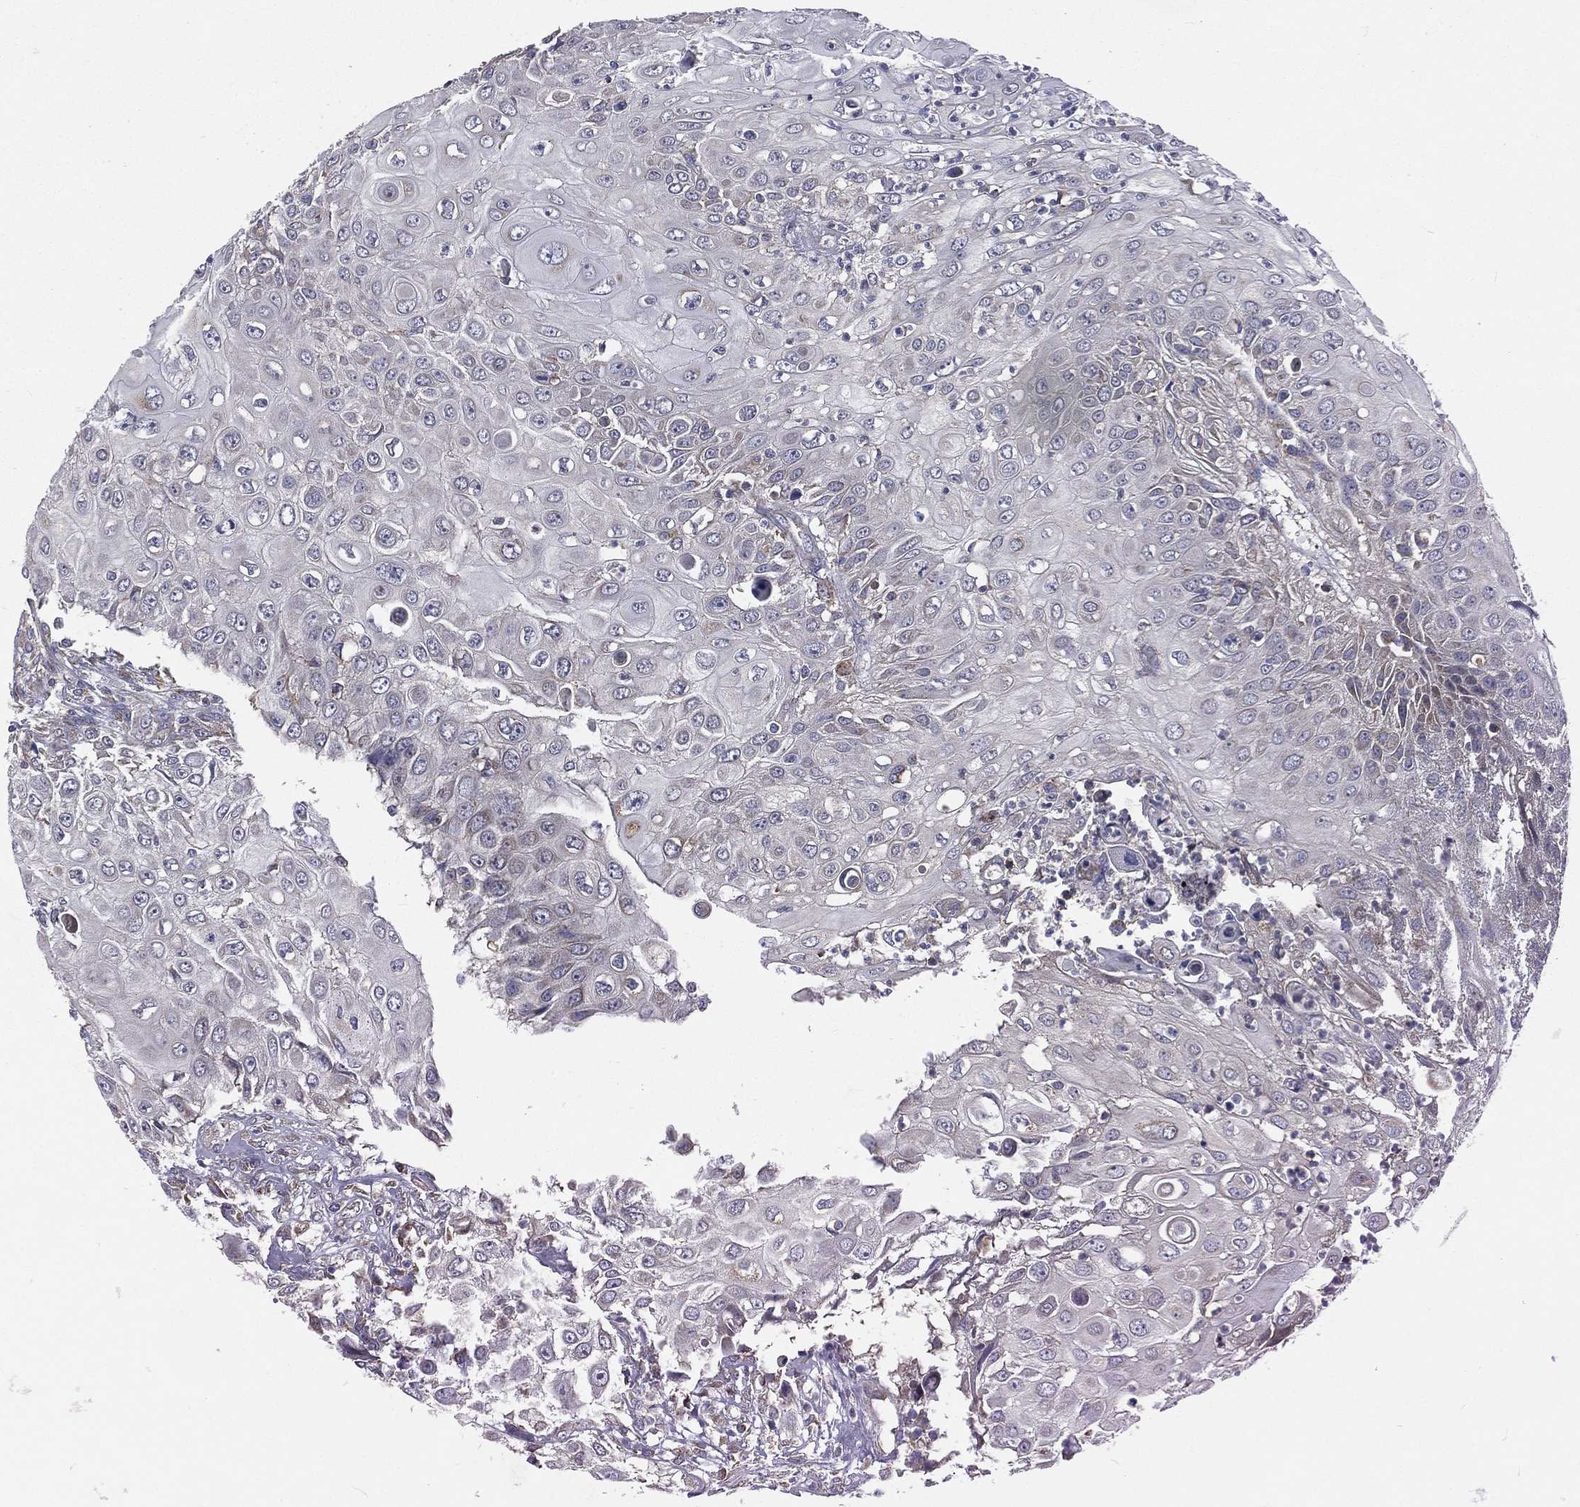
{"staining": {"intensity": "negative", "quantity": "none", "location": "none"}, "tissue": "urothelial cancer", "cell_type": "Tumor cells", "image_type": "cancer", "snomed": [{"axis": "morphology", "description": "Urothelial carcinoma, High grade"}, {"axis": "topography", "description": "Urinary bladder"}], "caption": "Immunohistochemistry (IHC) image of human high-grade urothelial carcinoma stained for a protein (brown), which reveals no staining in tumor cells.", "gene": "GPD1", "patient": {"sex": "female", "age": 79}}